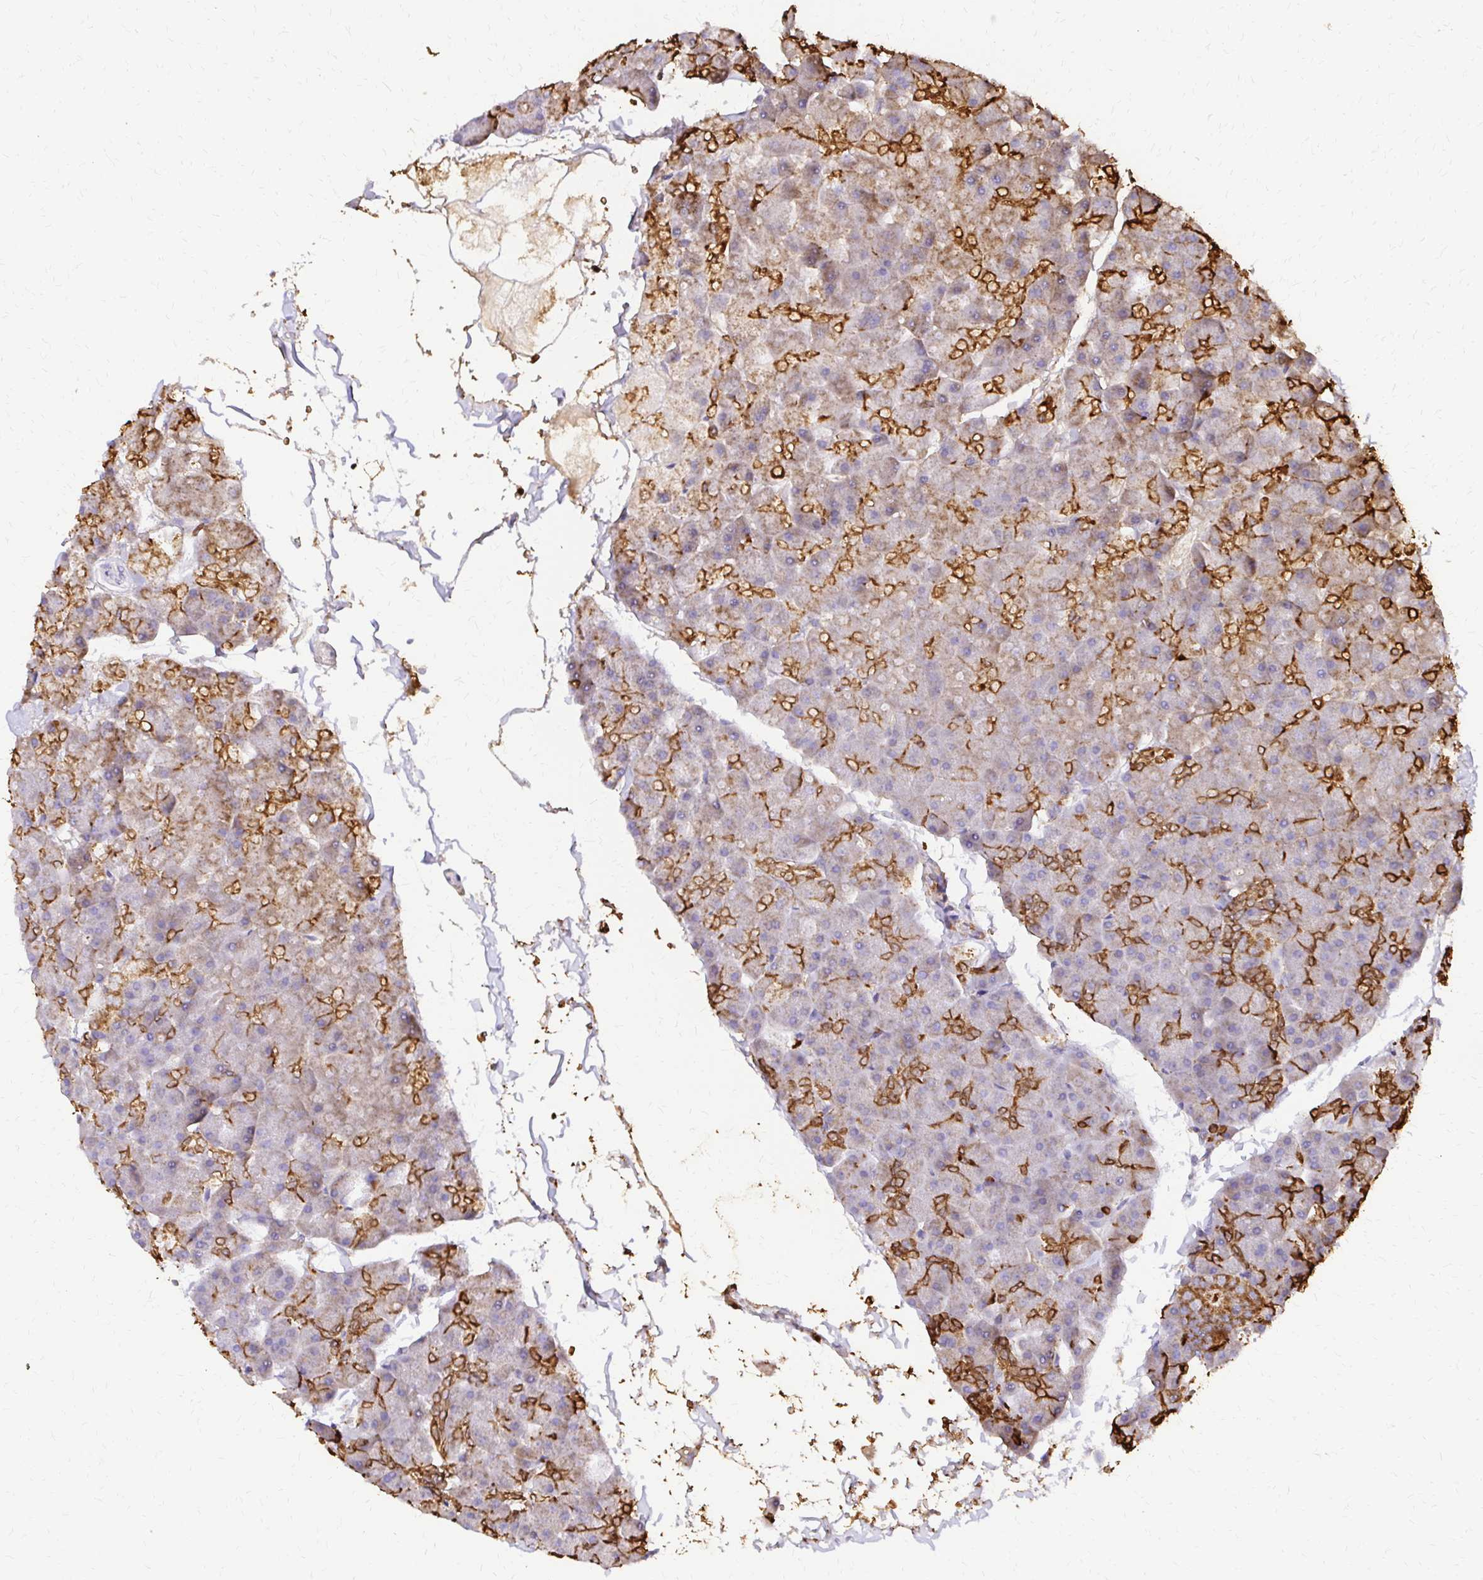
{"staining": {"intensity": "strong", "quantity": "25%-75%", "location": "cytoplasmic/membranous"}, "tissue": "pancreas", "cell_type": "Exocrine glandular cells", "image_type": "normal", "snomed": [{"axis": "morphology", "description": "Normal tissue, NOS"}, {"axis": "topography", "description": "Pancreas"}], "caption": "Immunohistochemical staining of unremarkable human pancreas displays high levels of strong cytoplasmic/membranous staining in about 25%-75% of exocrine glandular cells.", "gene": "MRPL13", "patient": {"sex": "male", "age": 35}}